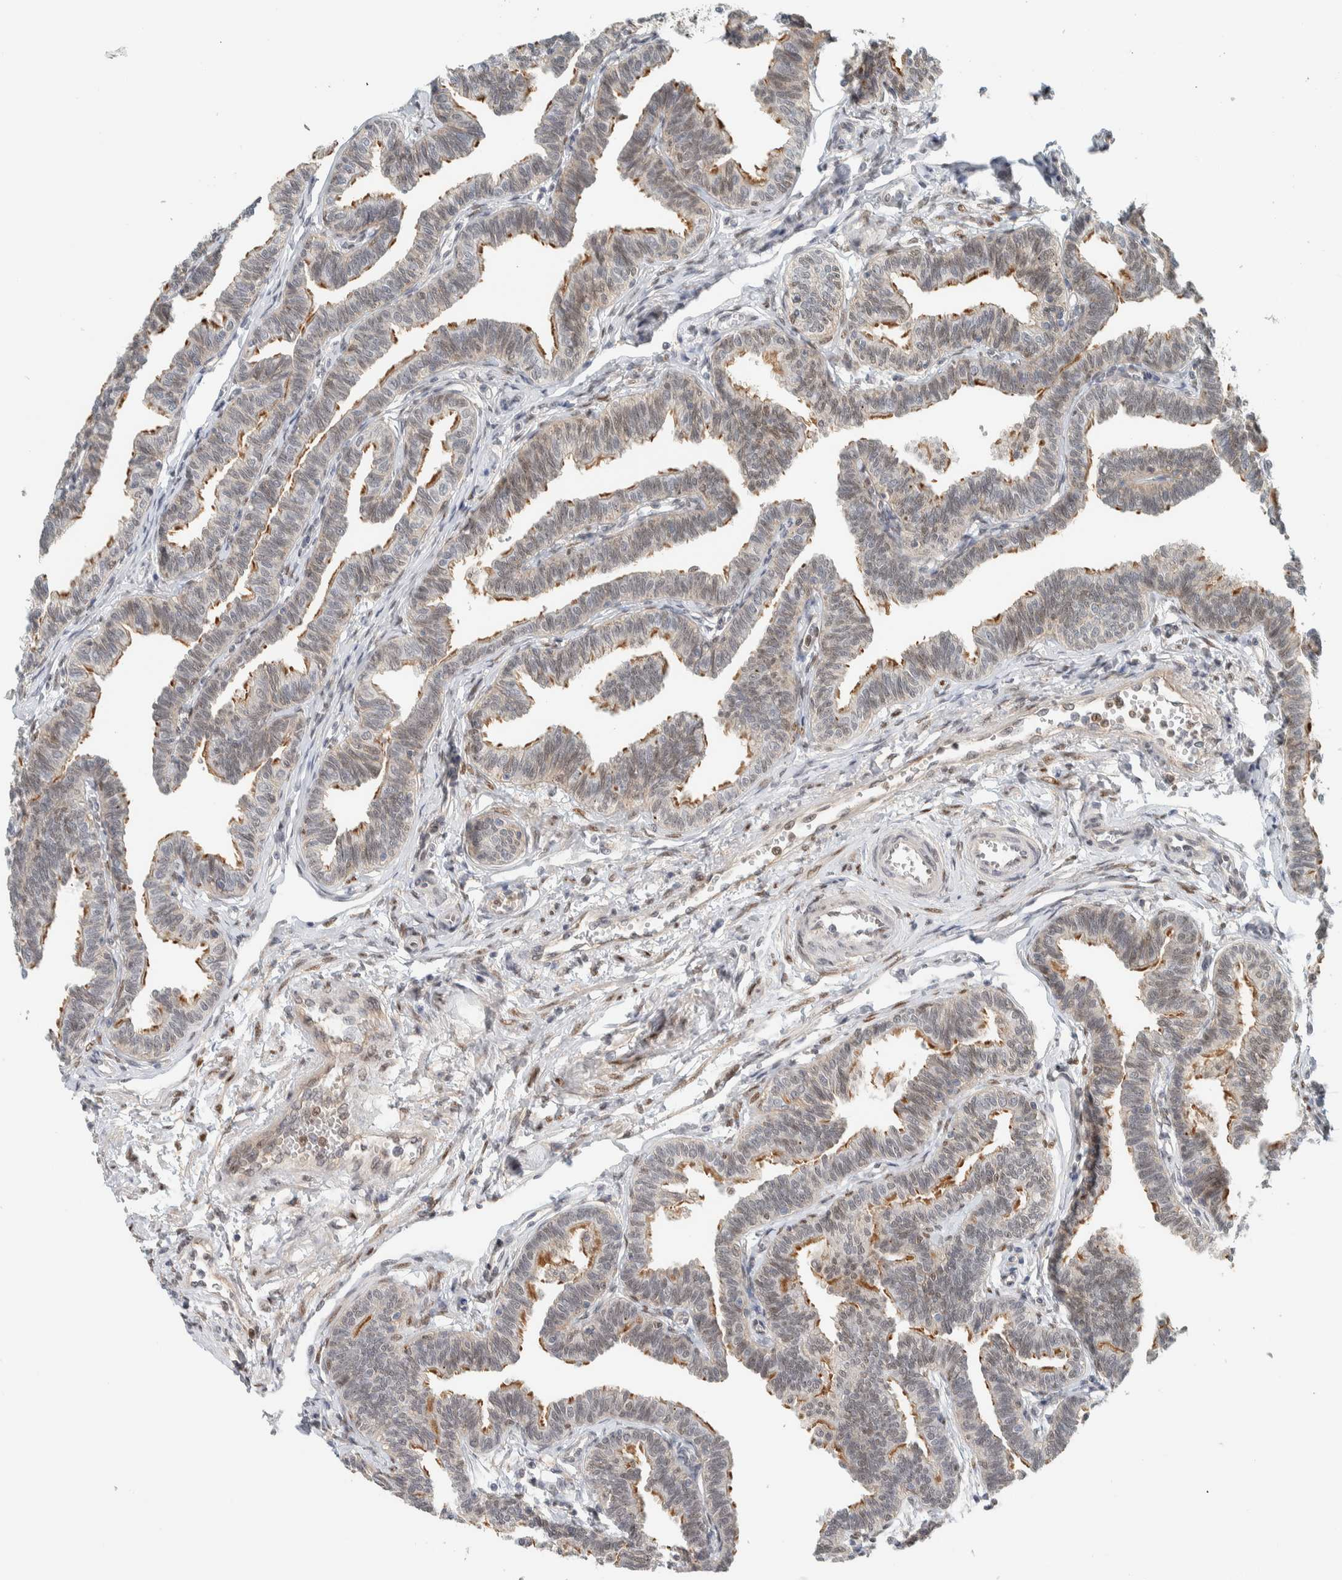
{"staining": {"intensity": "moderate", "quantity": ">75%", "location": "cytoplasmic/membranous,nuclear"}, "tissue": "fallopian tube", "cell_type": "Glandular cells", "image_type": "normal", "snomed": [{"axis": "morphology", "description": "Normal tissue, NOS"}, {"axis": "topography", "description": "Fallopian tube"}, {"axis": "topography", "description": "Ovary"}], "caption": "A high-resolution histopathology image shows immunohistochemistry (IHC) staining of unremarkable fallopian tube, which exhibits moderate cytoplasmic/membranous,nuclear expression in about >75% of glandular cells. (Stains: DAB (3,3'-diaminobenzidine) in brown, nuclei in blue, Microscopy: brightfield microscopy at high magnification).", "gene": "TFE3", "patient": {"sex": "female", "age": 23}}